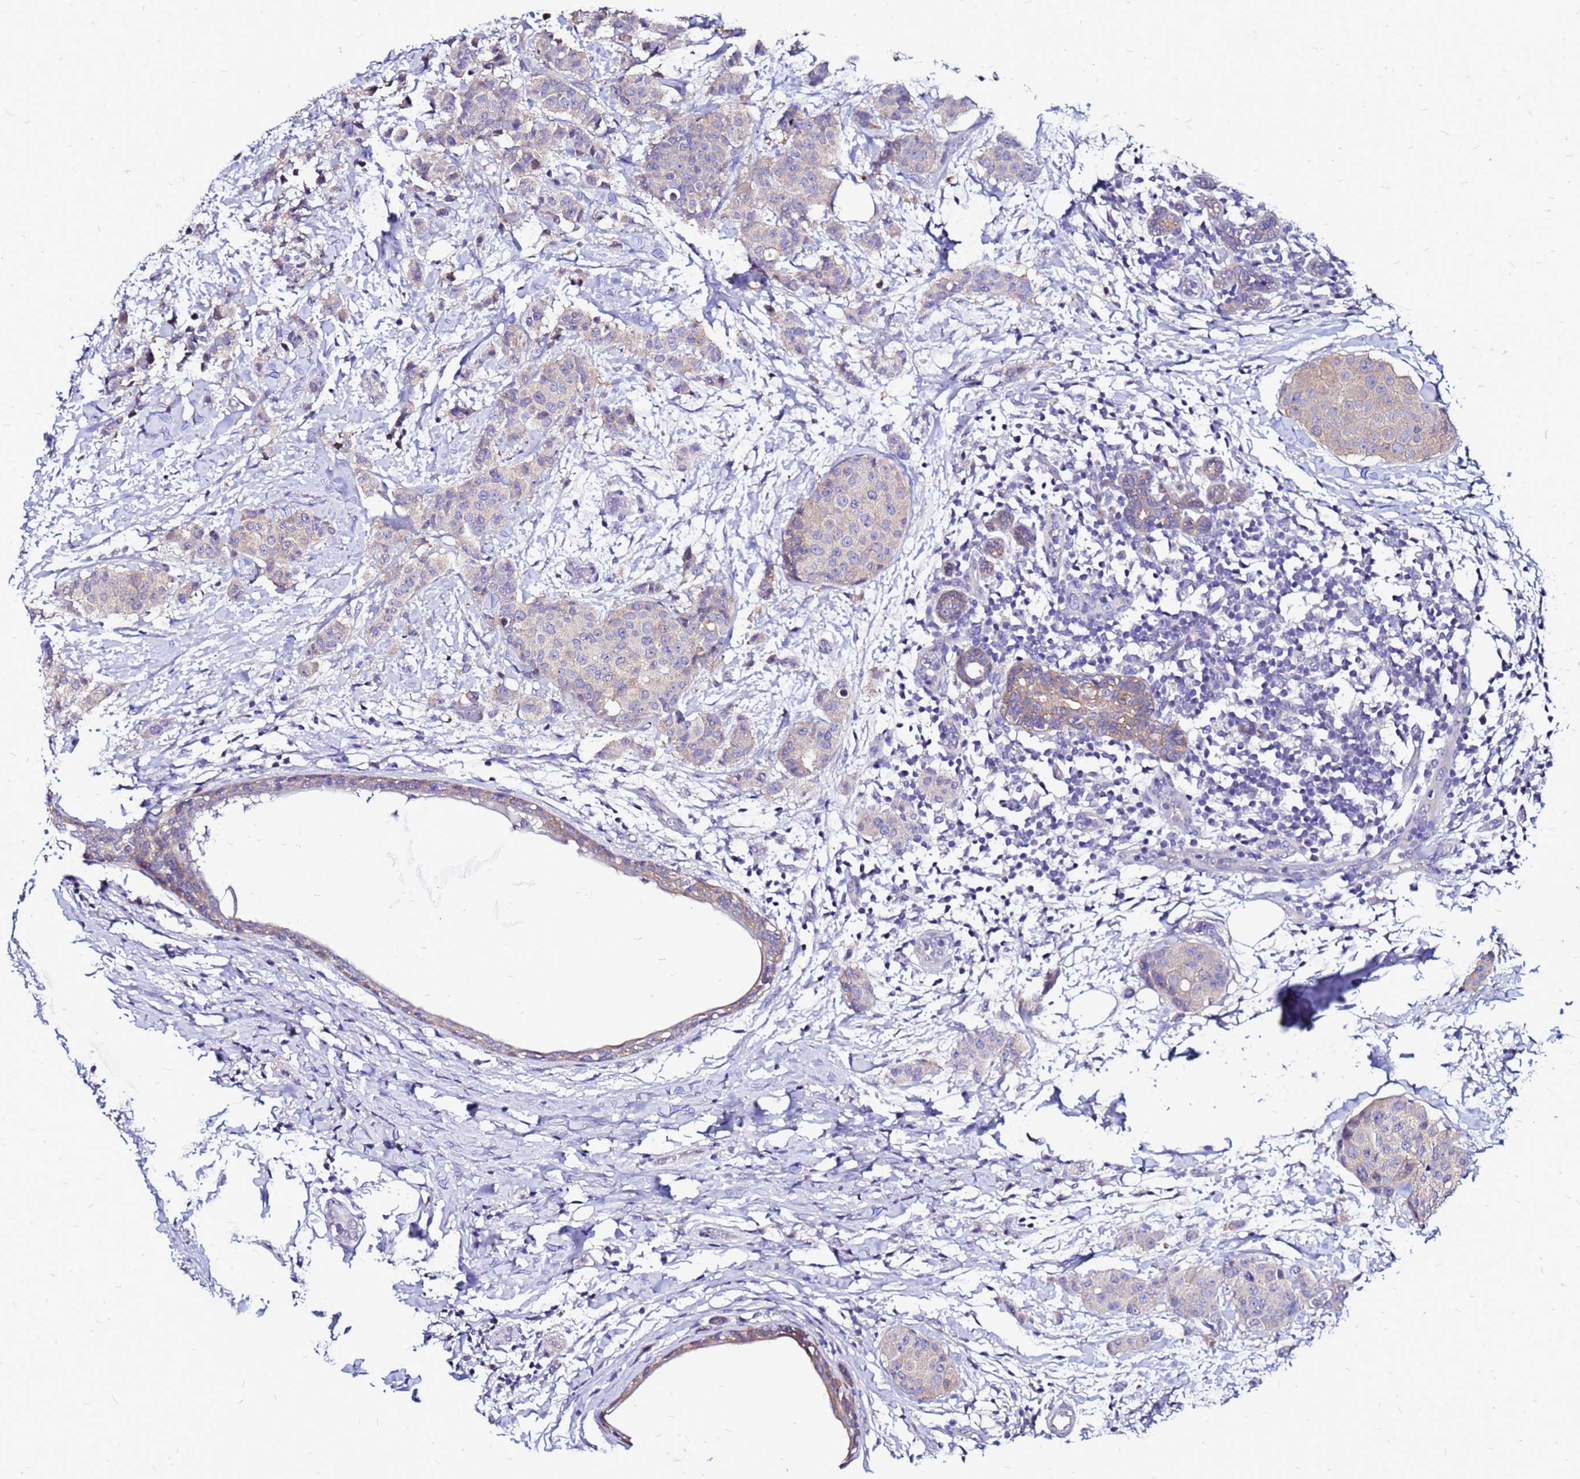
{"staining": {"intensity": "negative", "quantity": "none", "location": "none"}, "tissue": "breast cancer", "cell_type": "Tumor cells", "image_type": "cancer", "snomed": [{"axis": "morphology", "description": "Duct carcinoma"}, {"axis": "topography", "description": "Breast"}], "caption": "Human intraductal carcinoma (breast) stained for a protein using immunohistochemistry (IHC) shows no staining in tumor cells.", "gene": "ARHGEF5", "patient": {"sex": "female", "age": 40}}